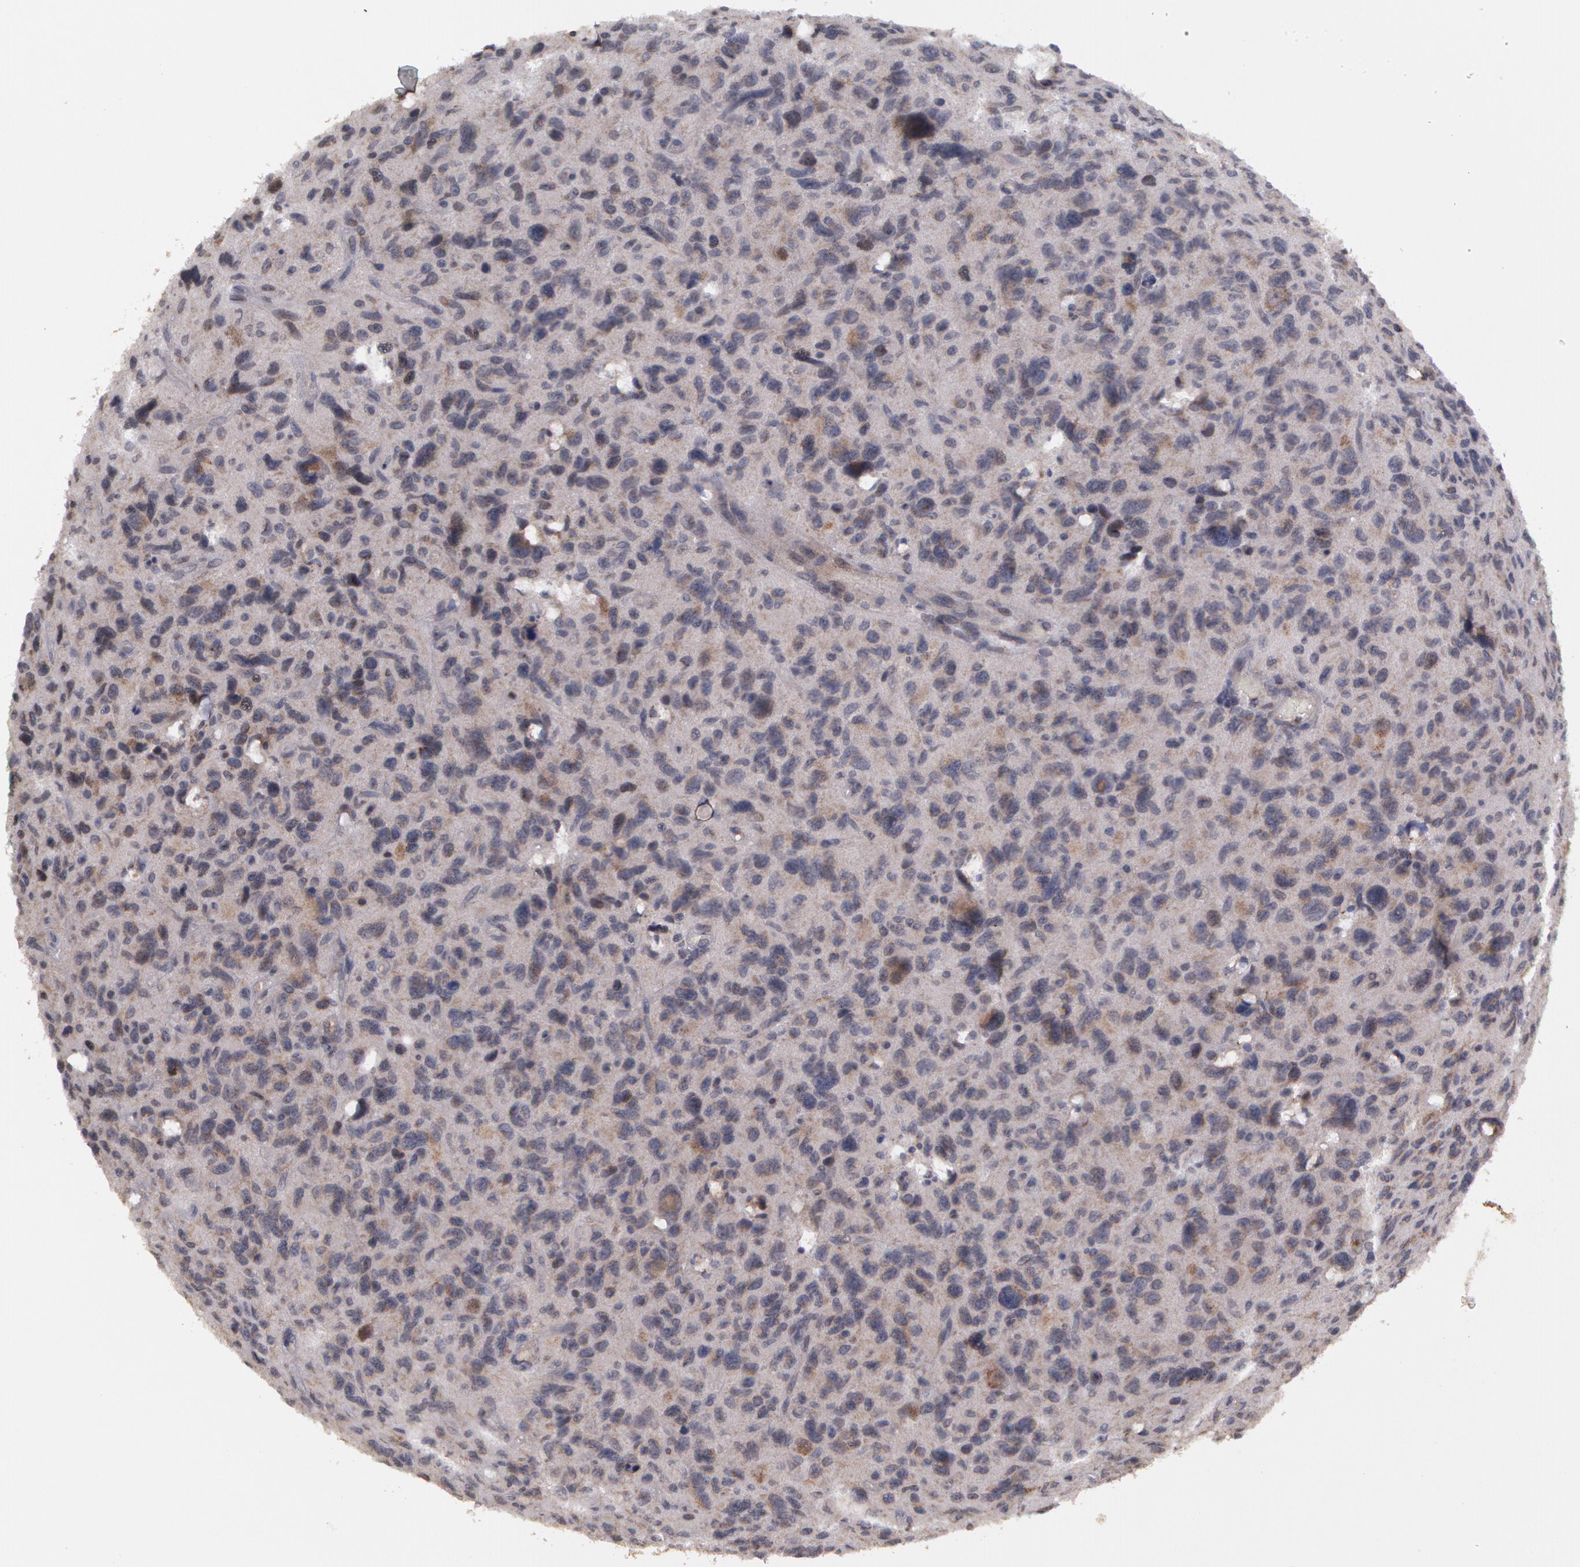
{"staining": {"intensity": "negative", "quantity": "none", "location": "none"}, "tissue": "glioma", "cell_type": "Tumor cells", "image_type": "cancer", "snomed": [{"axis": "morphology", "description": "Glioma, malignant, High grade"}, {"axis": "topography", "description": "Brain"}], "caption": "Tumor cells are negative for brown protein staining in glioma.", "gene": "STX5", "patient": {"sex": "female", "age": 60}}